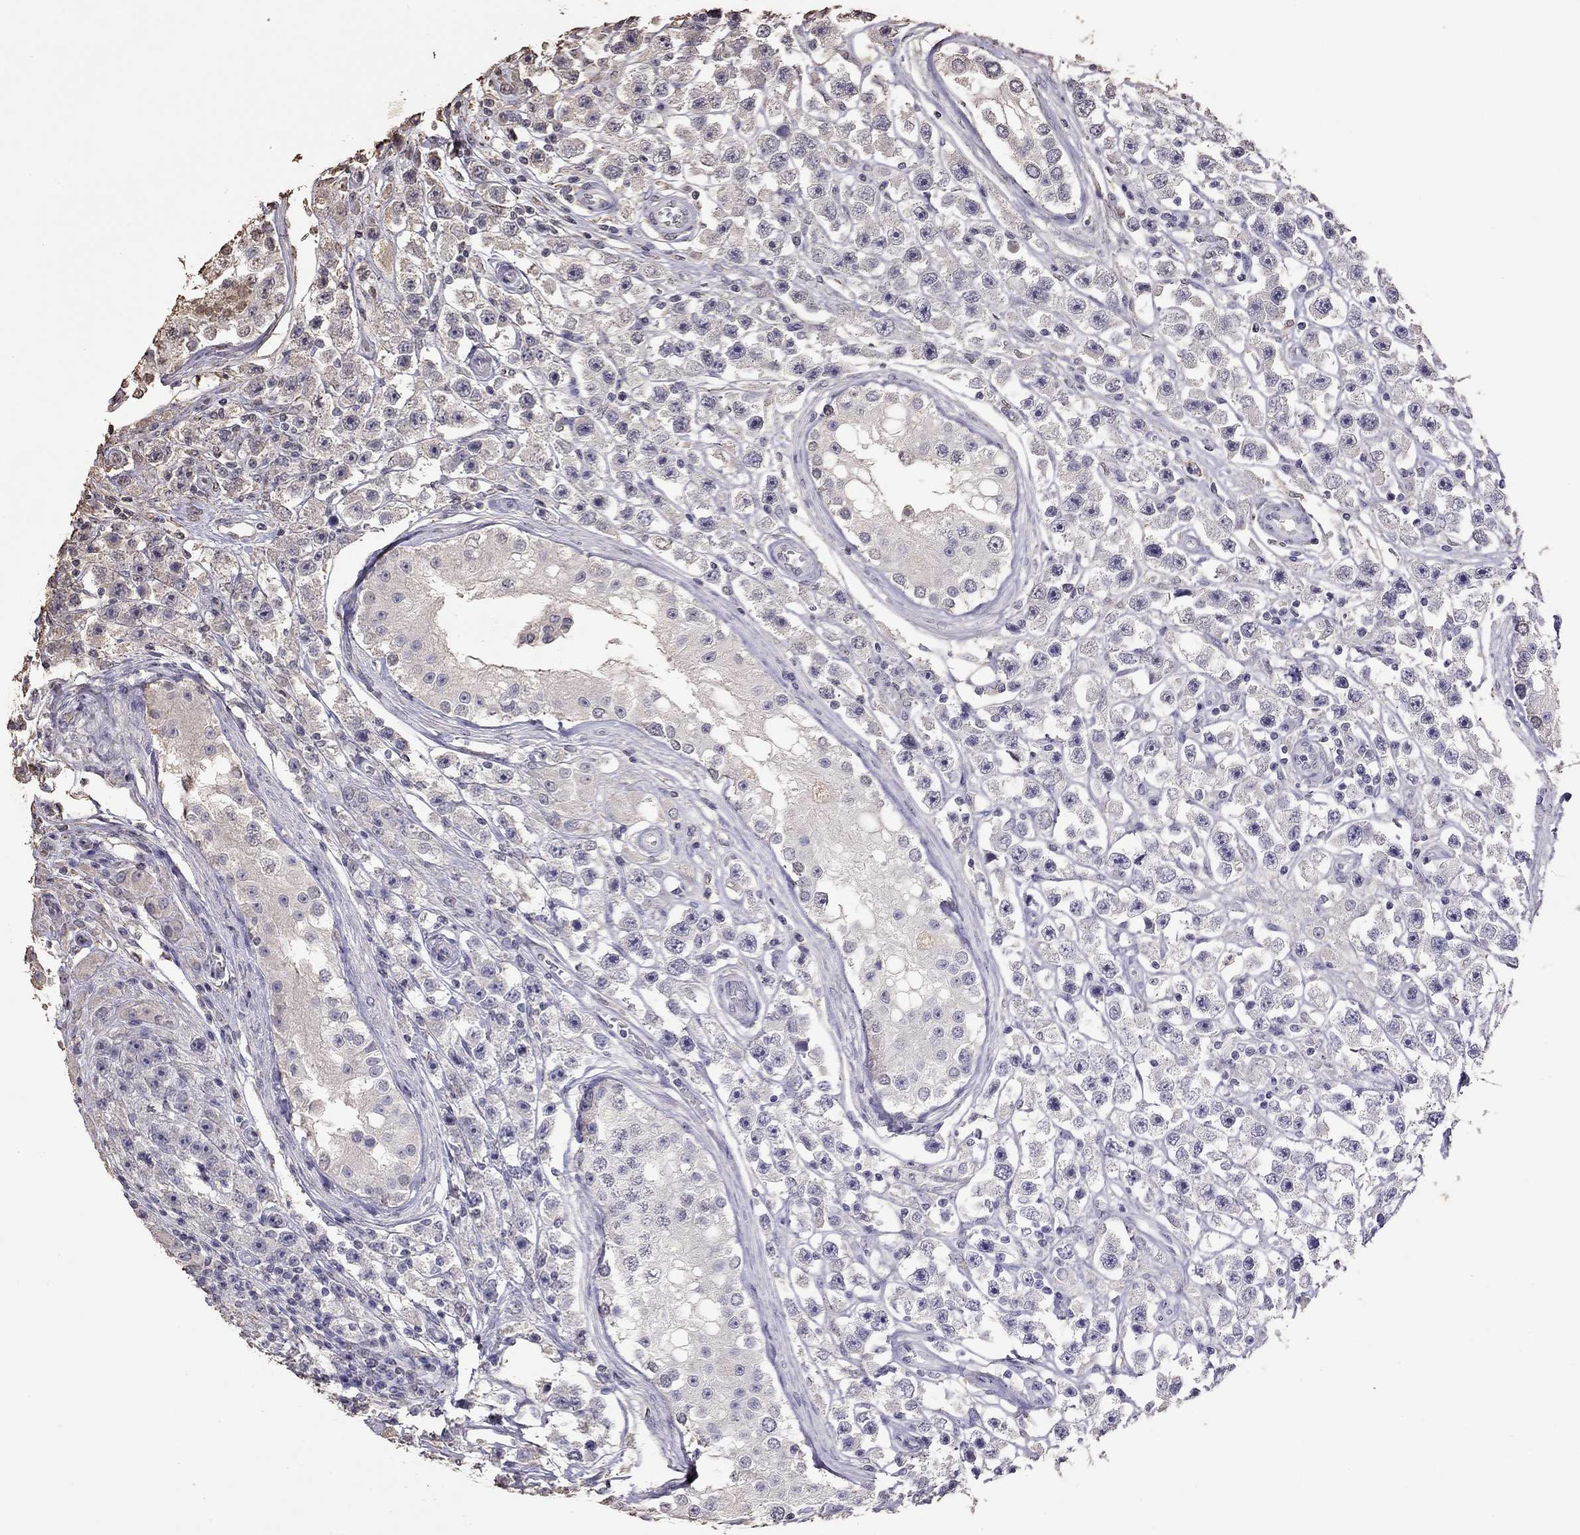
{"staining": {"intensity": "negative", "quantity": "none", "location": "none"}, "tissue": "testis cancer", "cell_type": "Tumor cells", "image_type": "cancer", "snomed": [{"axis": "morphology", "description": "Seminoma, NOS"}, {"axis": "topography", "description": "Testis"}], "caption": "IHC image of testis seminoma stained for a protein (brown), which displays no staining in tumor cells.", "gene": "SUN3", "patient": {"sex": "male", "age": 45}}